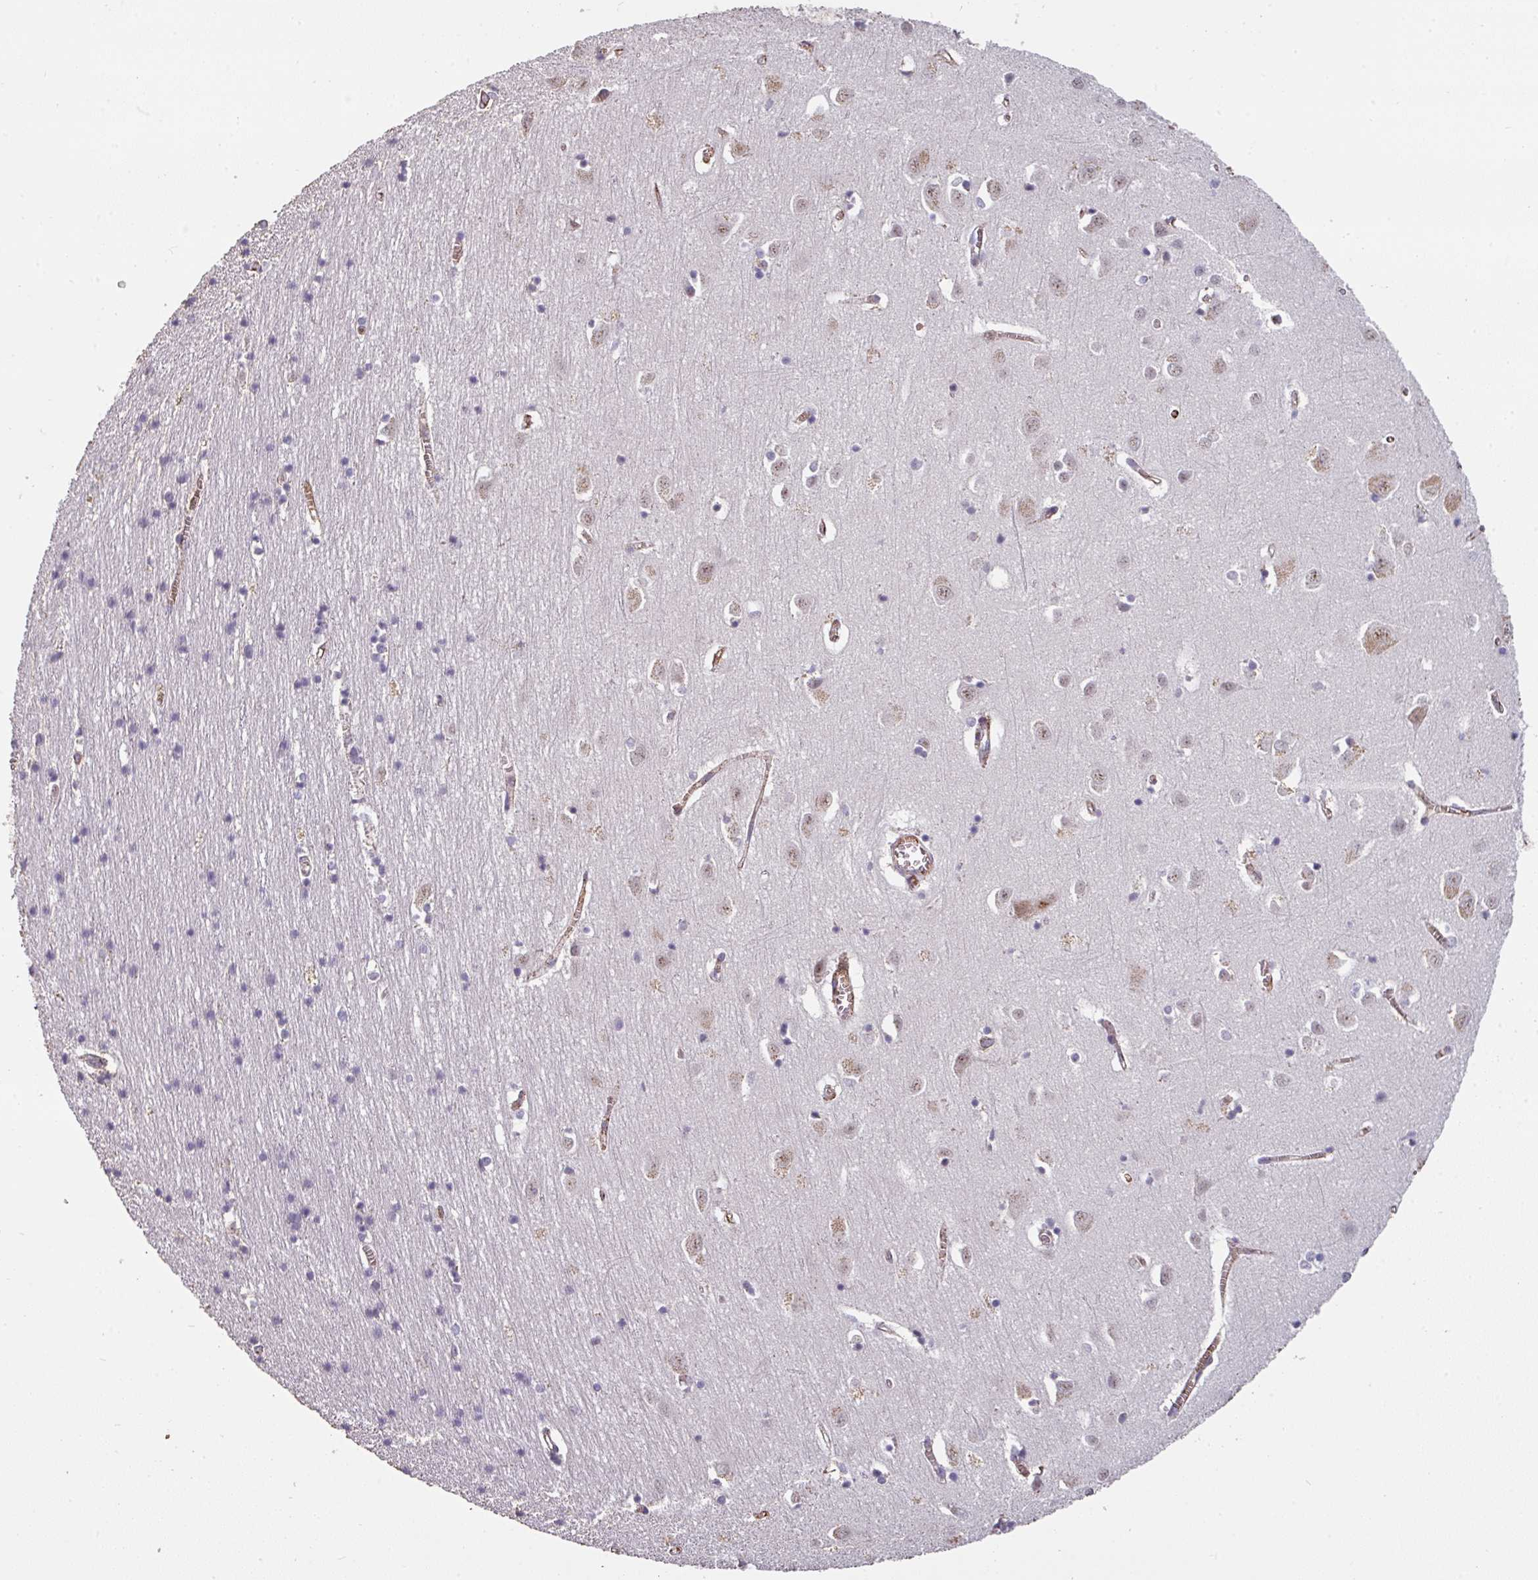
{"staining": {"intensity": "moderate", "quantity": "25%-75%", "location": "cytoplasmic/membranous"}, "tissue": "cerebral cortex", "cell_type": "Endothelial cells", "image_type": "normal", "snomed": [{"axis": "morphology", "description": "Normal tissue, NOS"}, {"axis": "topography", "description": "Cerebral cortex"}], "caption": "Moderate cytoplasmic/membranous expression is present in approximately 25%-75% of endothelial cells in benign cerebral cortex.", "gene": "SIDT2", "patient": {"sex": "male", "age": 70}}